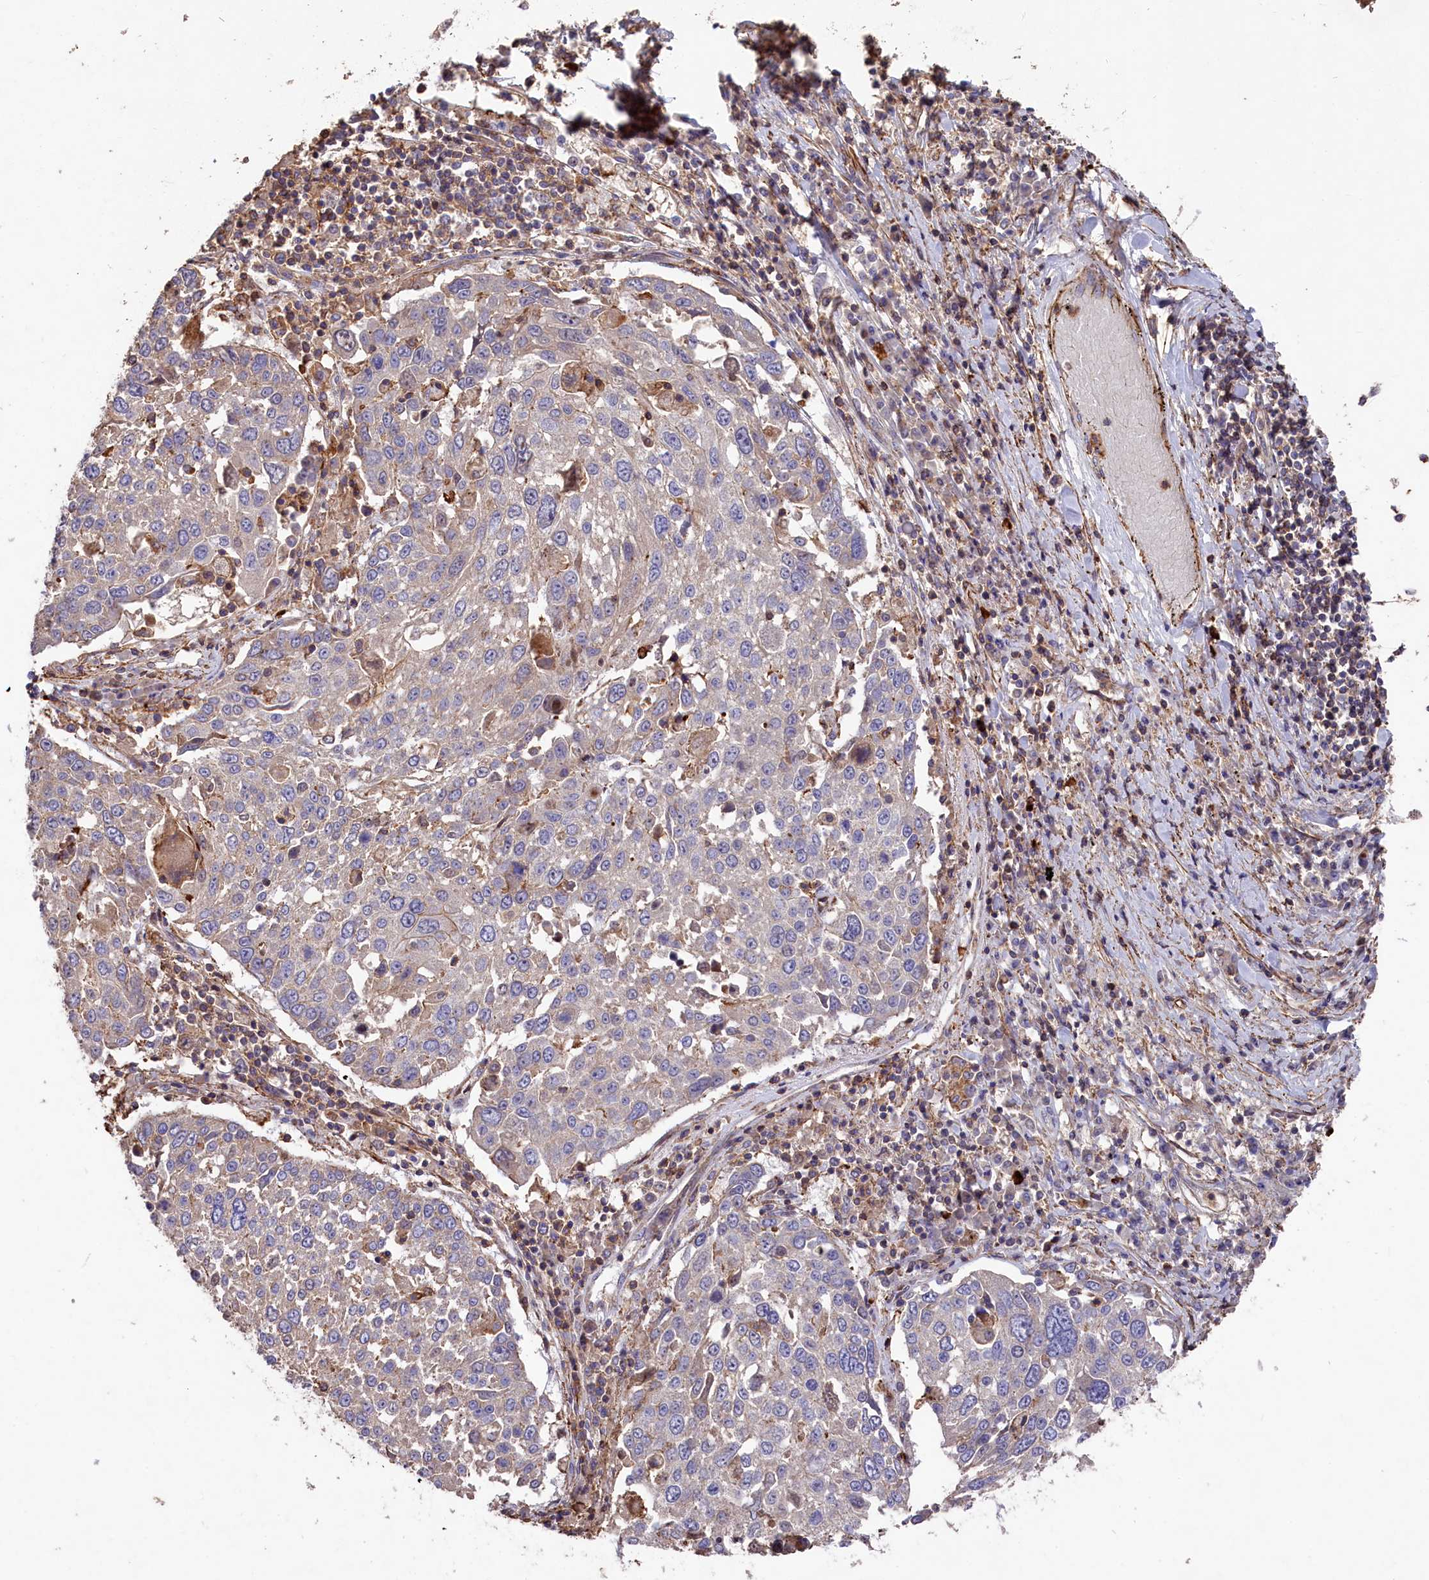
{"staining": {"intensity": "weak", "quantity": "25%-75%", "location": "cytoplasmic/membranous"}, "tissue": "lung cancer", "cell_type": "Tumor cells", "image_type": "cancer", "snomed": [{"axis": "morphology", "description": "Squamous cell carcinoma, NOS"}, {"axis": "topography", "description": "Lung"}], "caption": "Immunohistochemical staining of human squamous cell carcinoma (lung) reveals low levels of weak cytoplasmic/membranous positivity in approximately 25%-75% of tumor cells. Using DAB (3,3'-diaminobenzidine) (brown) and hematoxylin (blue) stains, captured at high magnification using brightfield microscopy.", "gene": "RAPSN", "patient": {"sex": "male", "age": 65}}